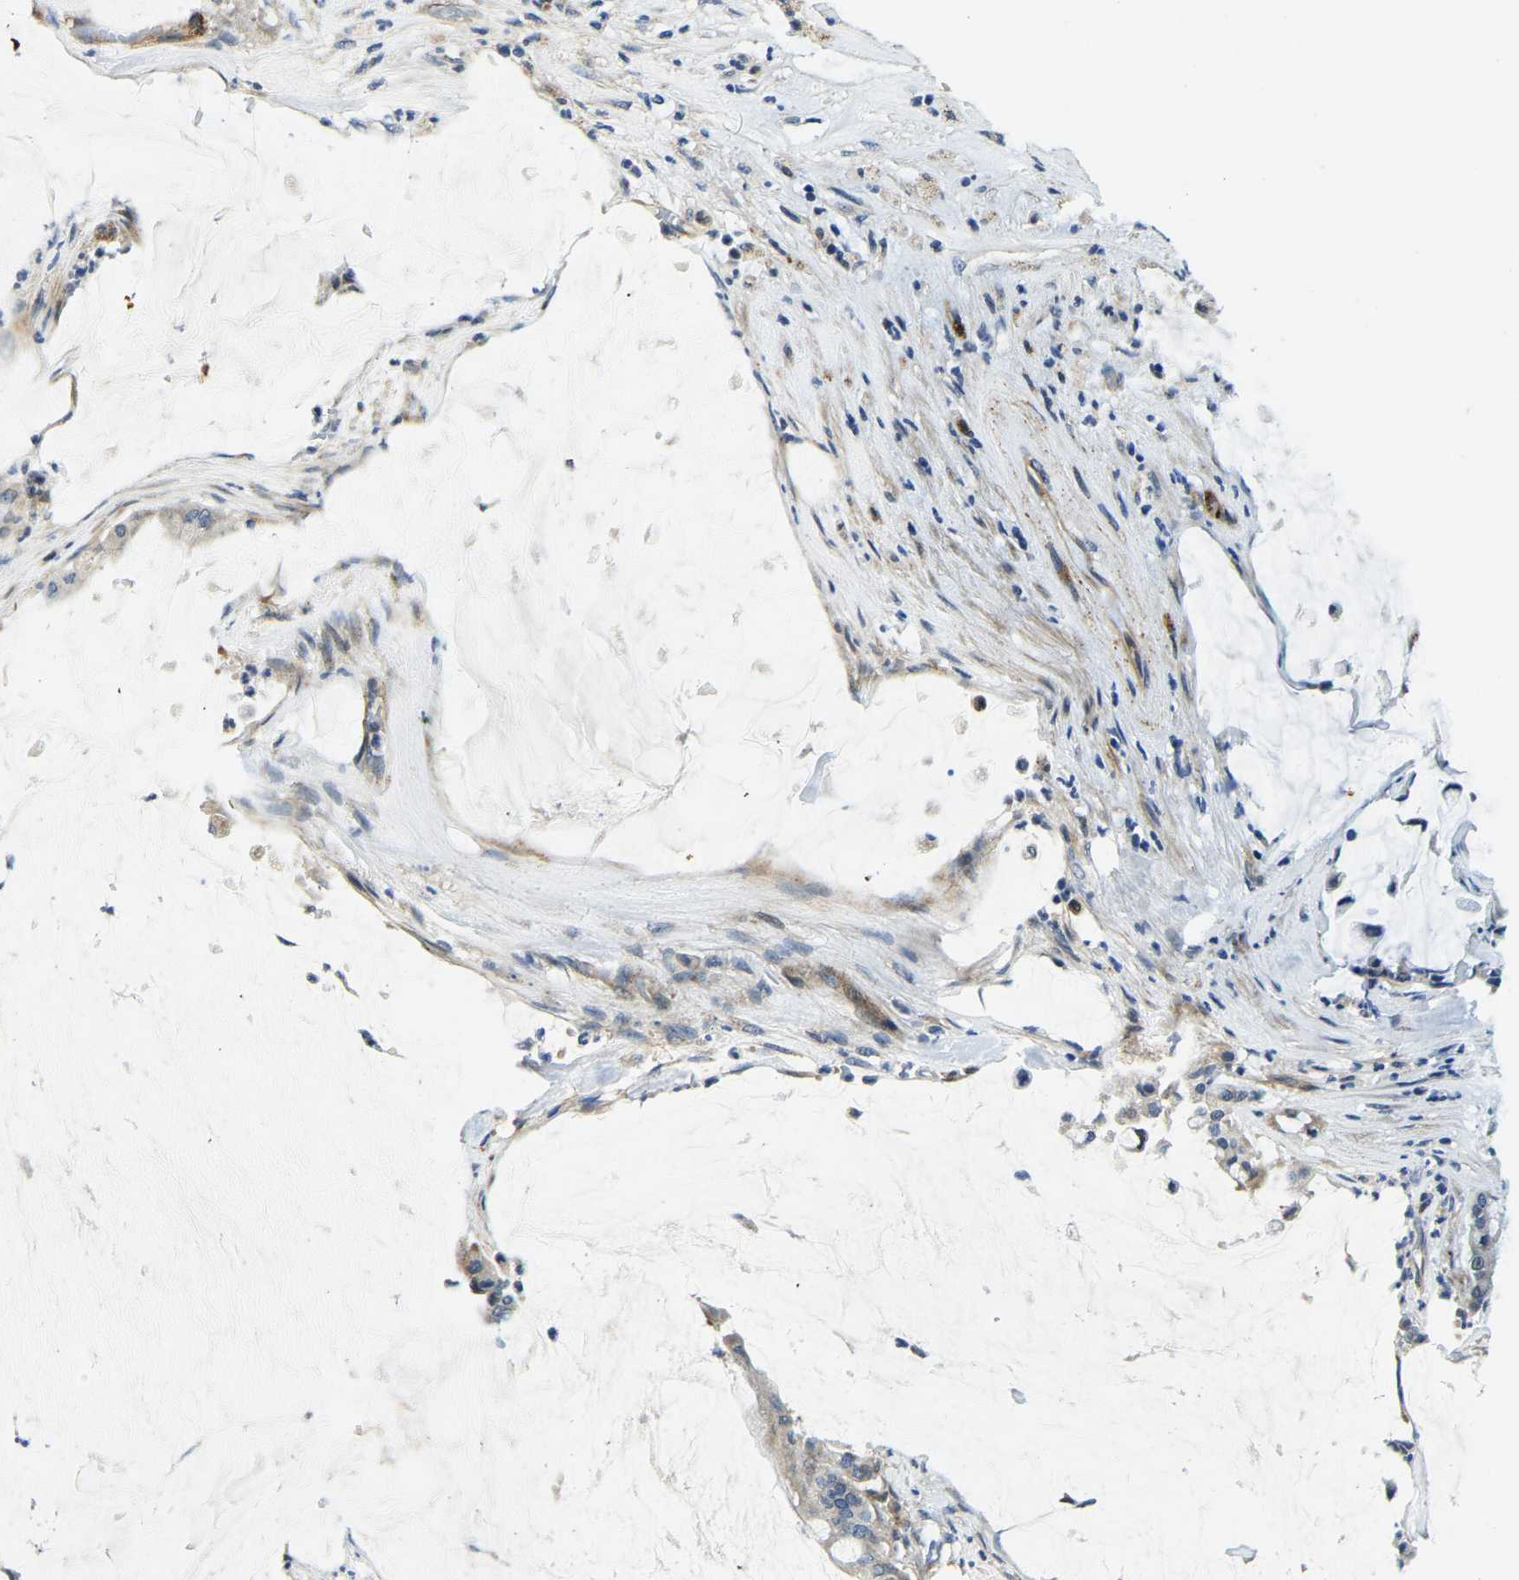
{"staining": {"intensity": "moderate", "quantity": "<25%", "location": "cytoplasmic/membranous"}, "tissue": "pancreatic cancer", "cell_type": "Tumor cells", "image_type": "cancer", "snomed": [{"axis": "morphology", "description": "Adenocarcinoma, NOS"}, {"axis": "topography", "description": "Pancreas"}], "caption": "Pancreatic cancer (adenocarcinoma) tissue demonstrates moderate cytoplasmic/membranous positivity in about <25% of tumor cells, visualized by immunohistochemistry.", "gene": "RNF39", "patient": {"sex": "male", "age": 41}}